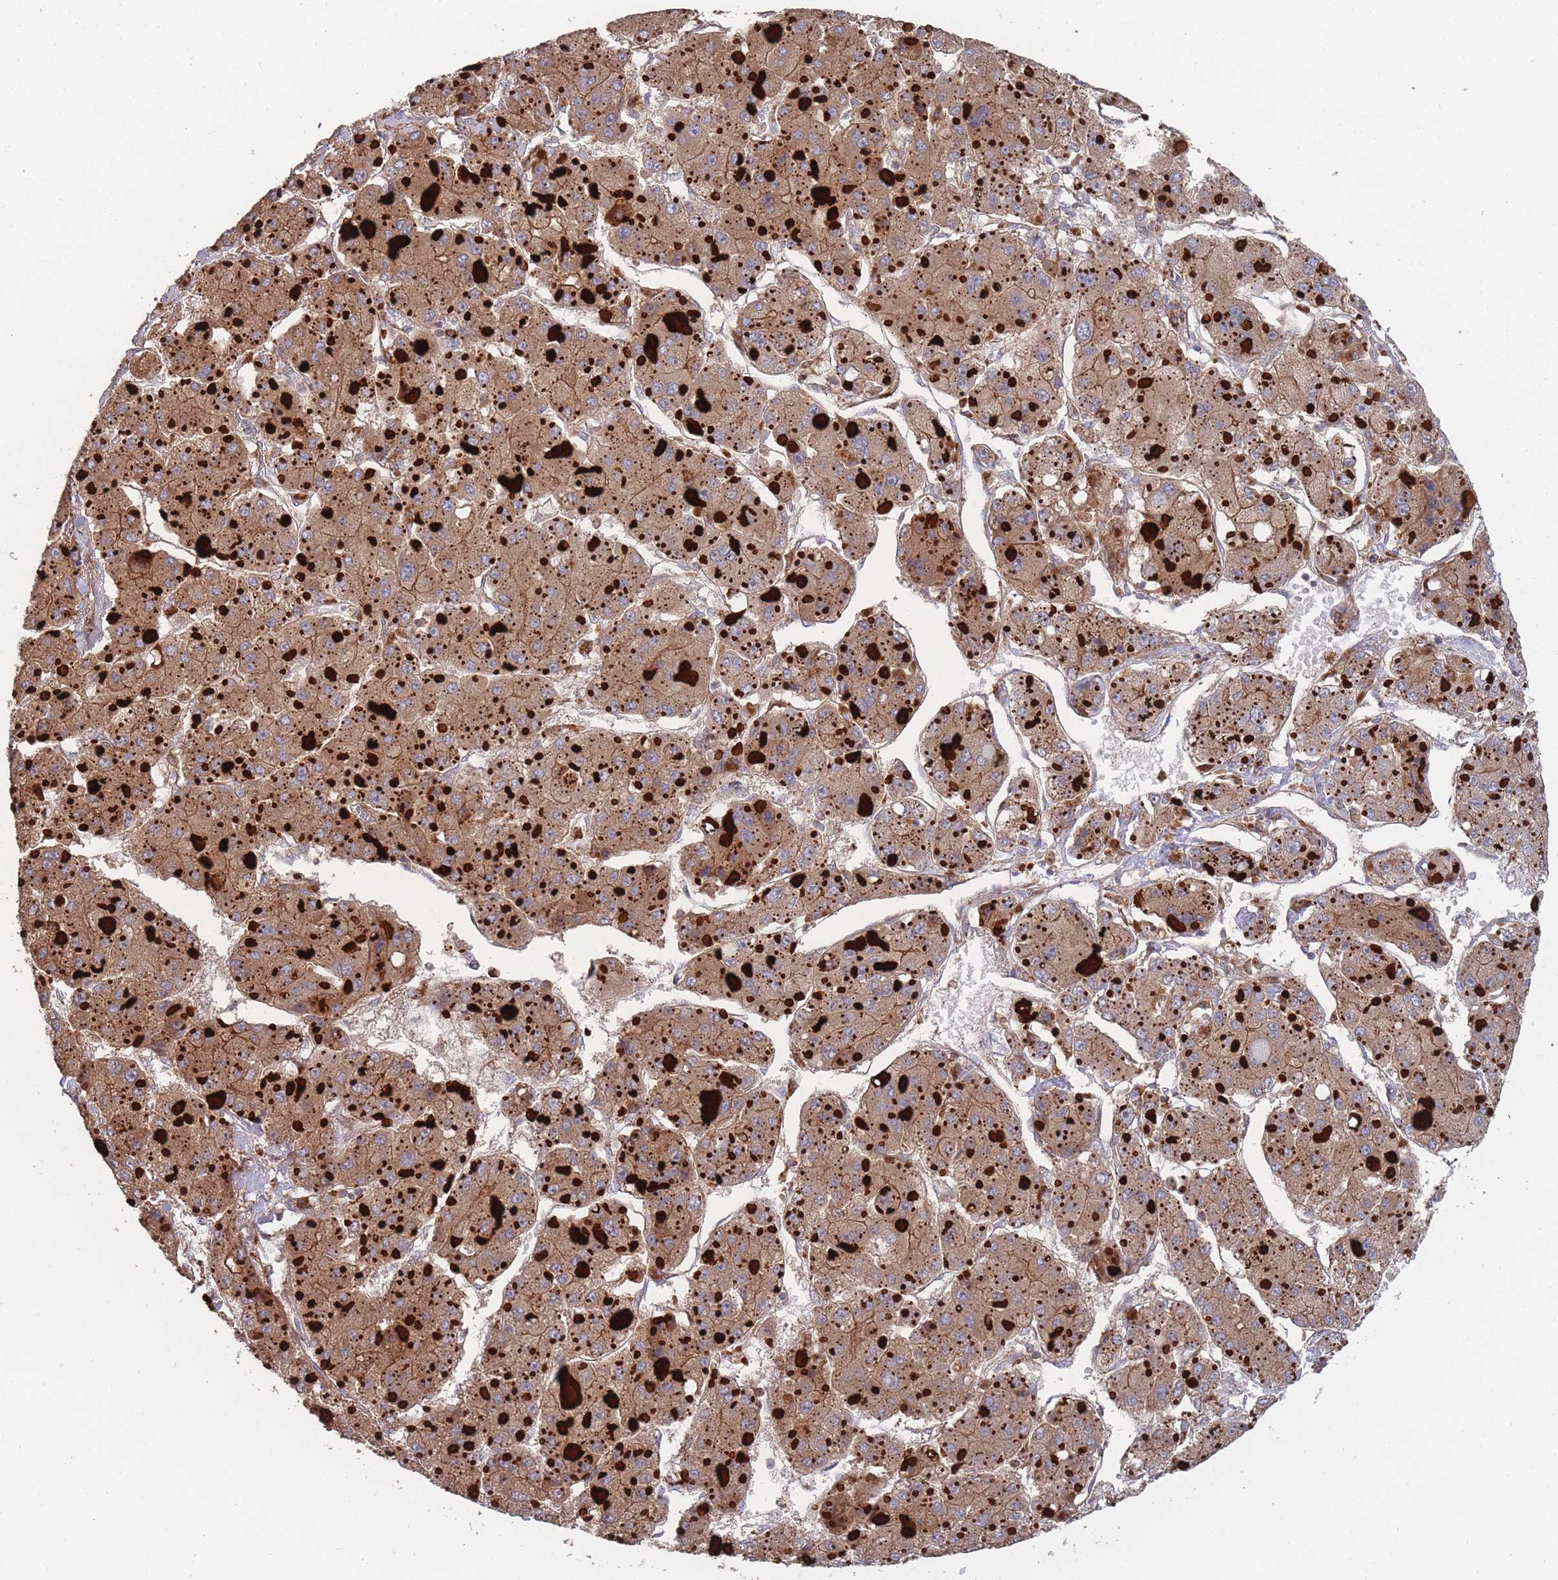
{"staining": {"intensity": "moderate", "quantity": ">75%", "location": "cytoplasmic/membranous"}, "tissue": "liver cancer", "cell_type": "Tumor cells", "image_type": "cancer", "snomed": [{"axis": "morphology", "description": "Carcinoma, Hepatocellular, NOS"}, {"axis": "topography", "description": "Liver"}], "caption": "A brown stain shows moderate cytoplasmic/membranous positivity of a protein in human liver cancer (hepatocellular carcinoma) tumor cells. (DAB IHC with brightfield microscopy, high magnification).", "gene": "THSD7B", "patient": {"sex": "female", "age": 73}}